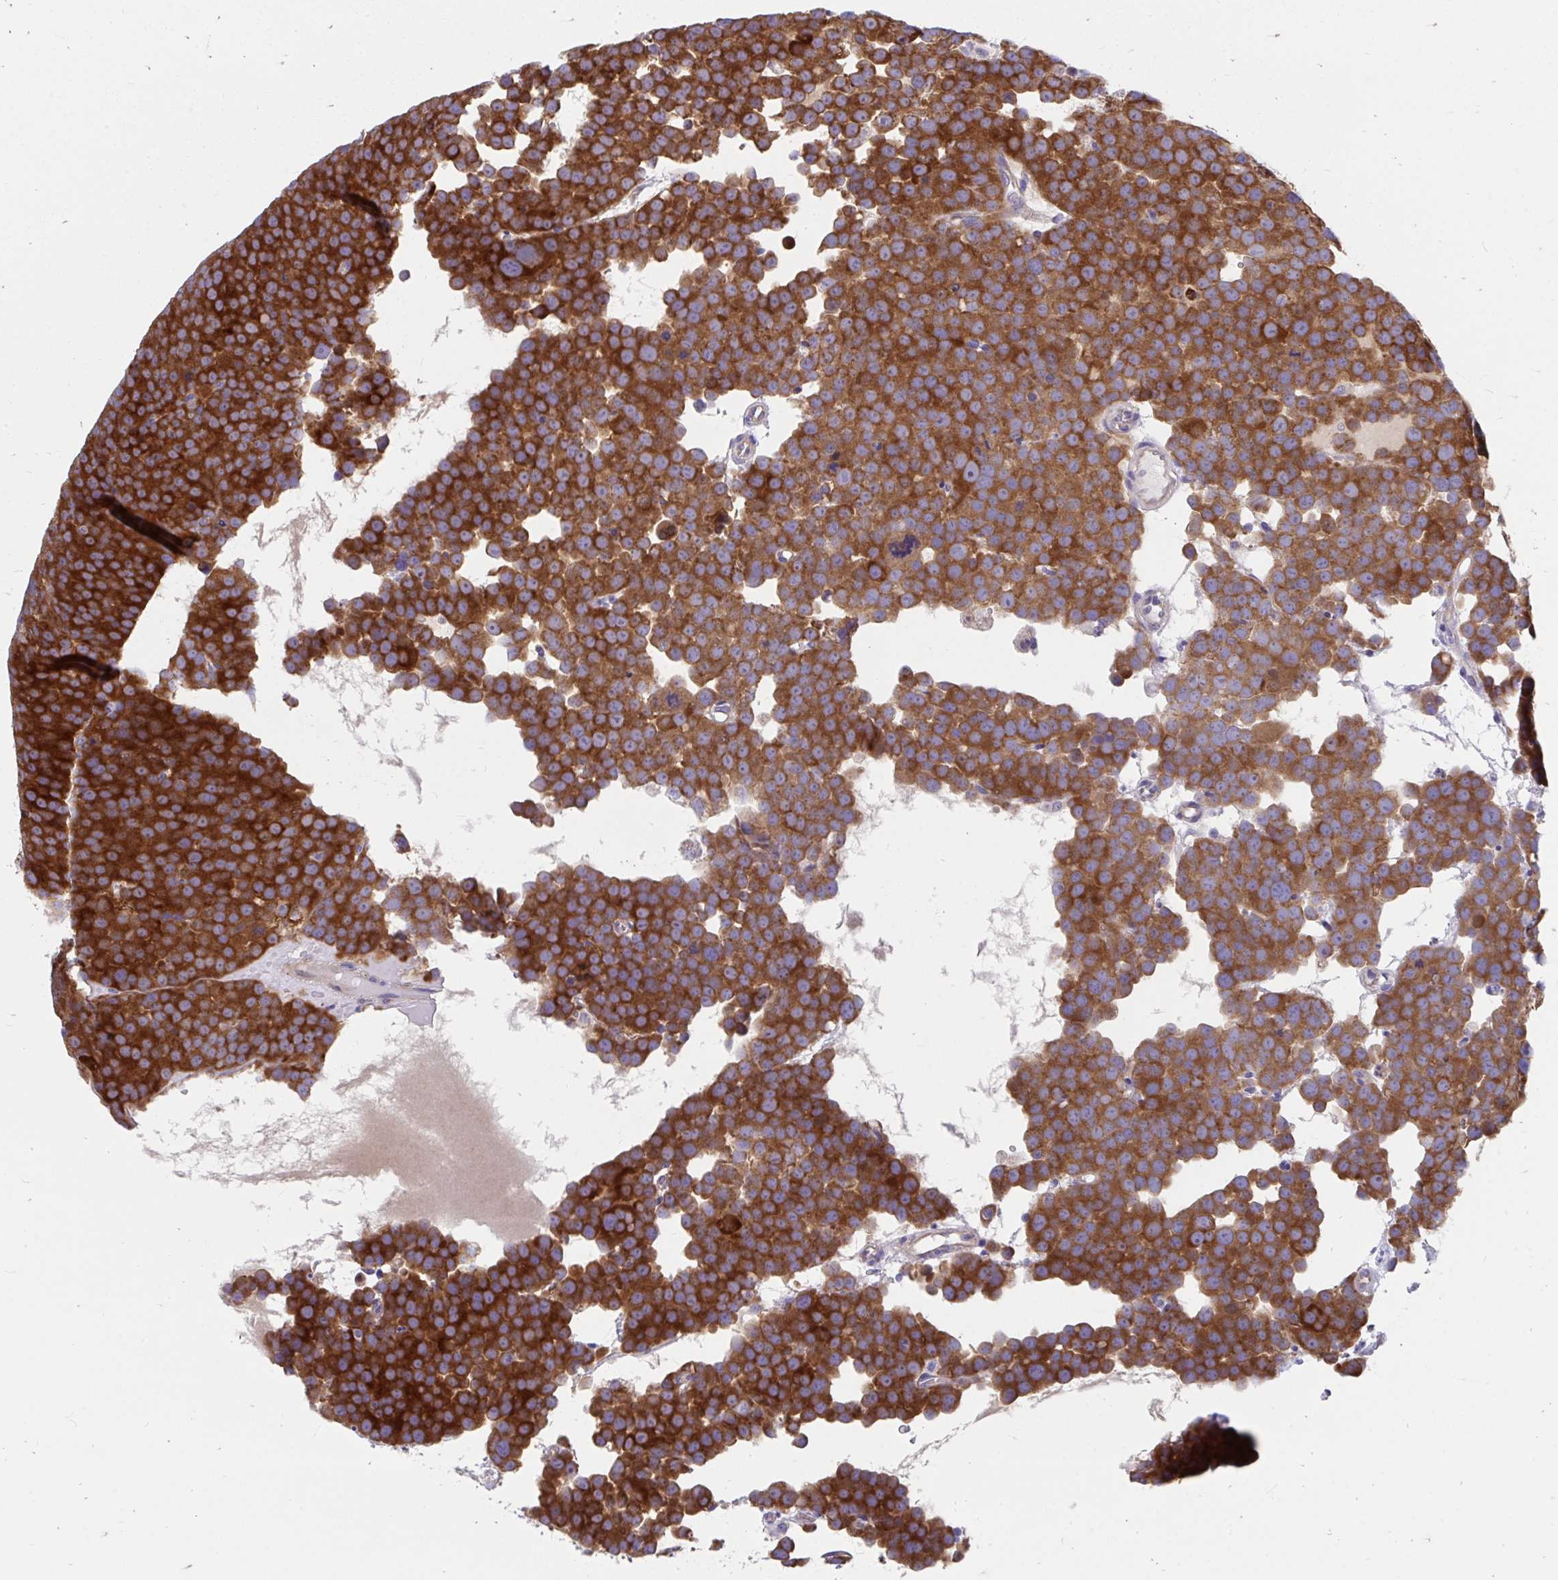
{"staining": {"intensity": "strong", "quantity": ">75%", "location": "cytoplasmic/membranous"}, "tissue": "testis cancer", "cell_type": "Tumor cells", "image_type": "cancer", "snomed": [{"axis": "morphology", "description": "Seminoma, NOS"}, {"axis": "topography", "description": "Testis"}], "caption": "The micrograph shows a brown stain indicating the presence of a protein in the cytoplasmic/membranous of tumor cells in testis seminoma.", "gene": "FHIP1B", "patient": {"sex": "male", "age": 71}}